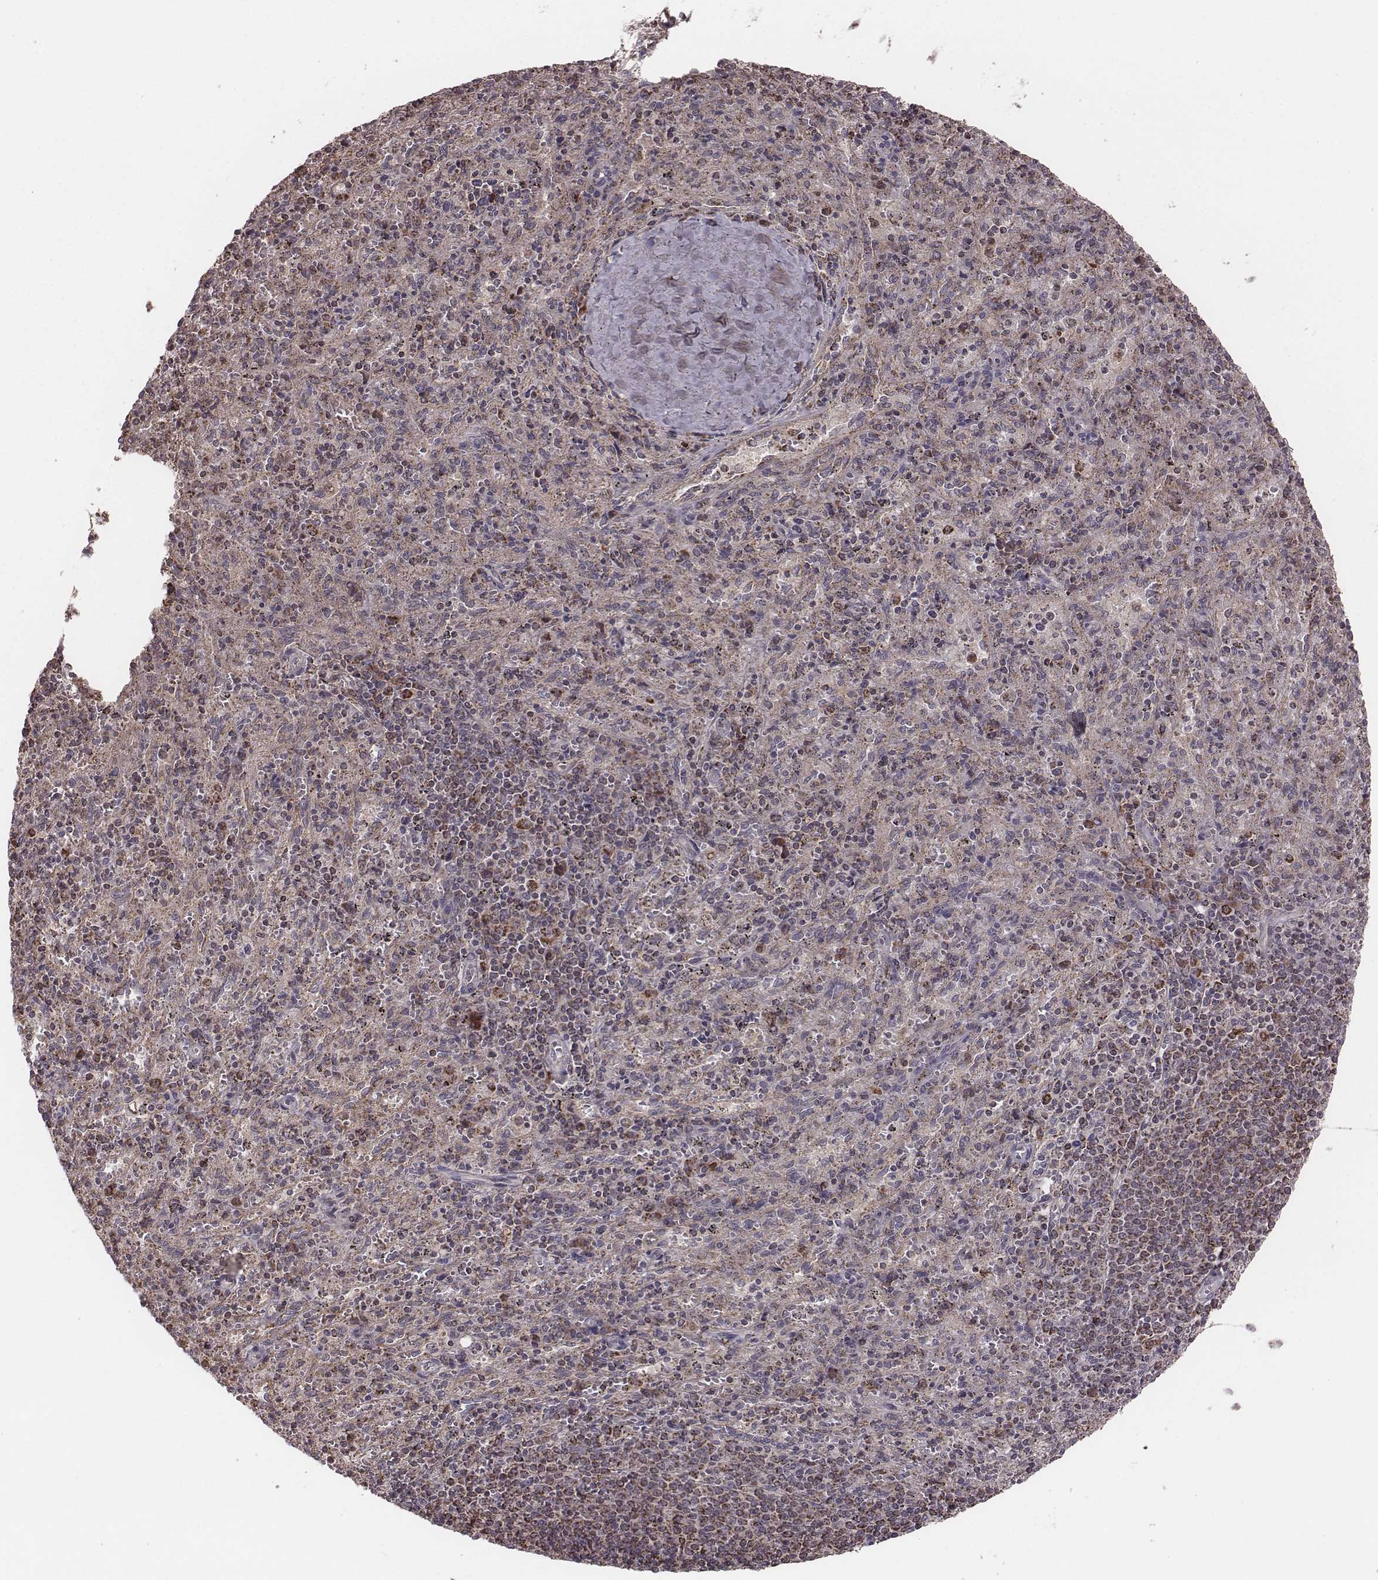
{"staining": {"intensity": "moderate", "quantity": ">75%", "location": "cytoplasmic/membranous"}, "tissue": "spleen", "cell_type": "Cells in red pulp", "image_type": "normal", "snomed": [{"axis": "morphology", "description": "Normal tissue, NOS"}, {"axis": "topography", "description": "Spleen"}], "caption": "Moderate cytoplasmic/membranous positivity for a protein is present in approximately >75% of cells in red pulp of benign spleen using immunohistochemistry (IHC).", "gene": "PDCD2L", "patient": {"sex": "male", "age": 57}}